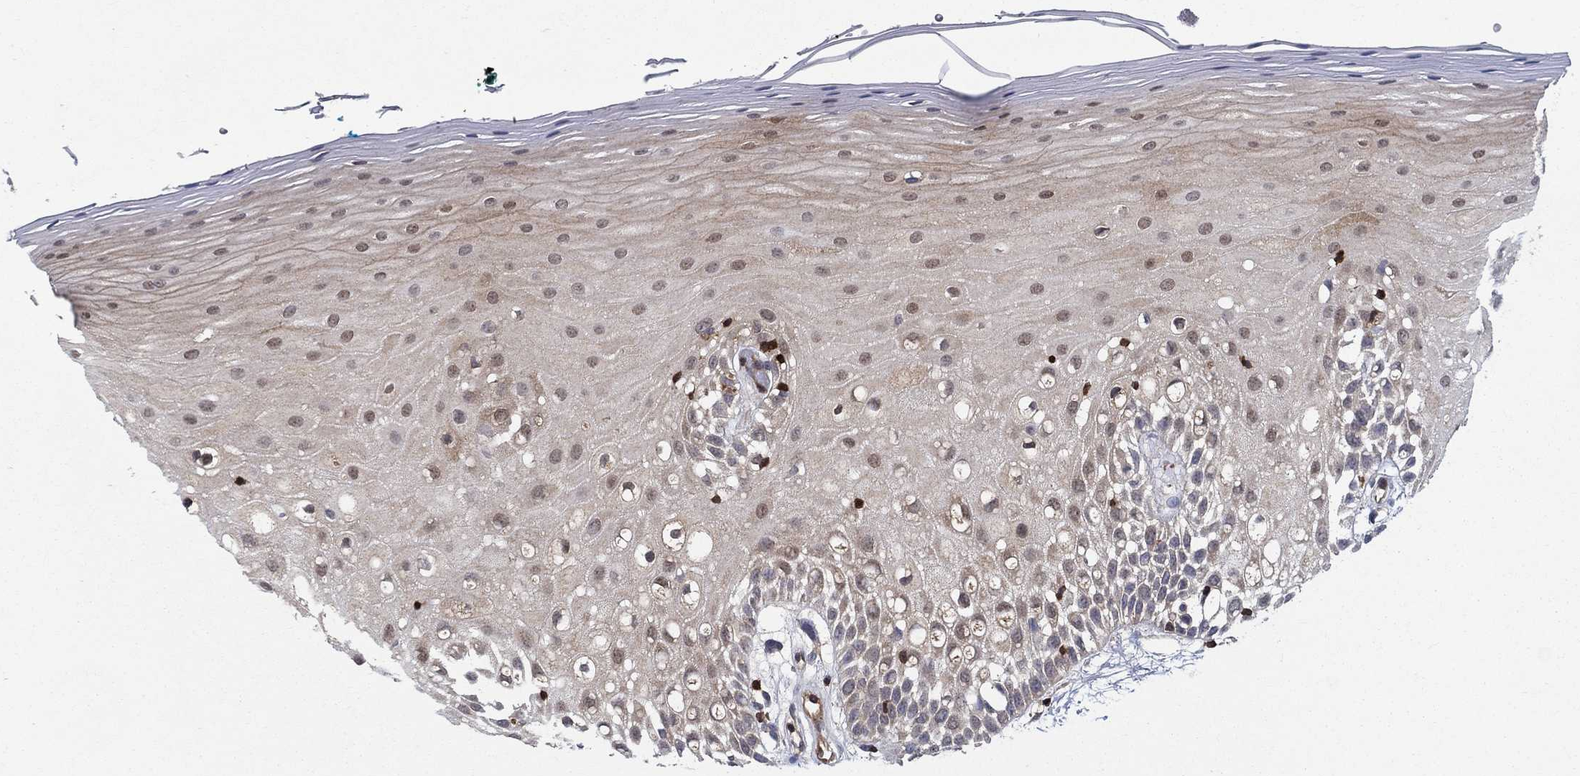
{"staining": {"intensity": "weak", "quantity": ">75%", "location": "nuclear"}, "tissue": "oral mucosa", "cell_type": "Squamous epithelial cells", "image_type": "normal", "snomed": [{"axis": "morphology", "description": "Normal tissue, NOS"}, {"axis": "morphology", "description": "Squamous cell carcinoma, NOS"}, {"axis": "topography", "description": "Oral tissue"}, {"axis": "topography", "description": "Head-Neck"}], "caption": "Immunohistochemistry (IHC) (DAB) staining of benign oral mucosa demonstrates weak nuclear protein staining in about >75% of squamous epithelial cells.", "gene": "AGFG2", "patient": {"sex": "female", "age": 75}}